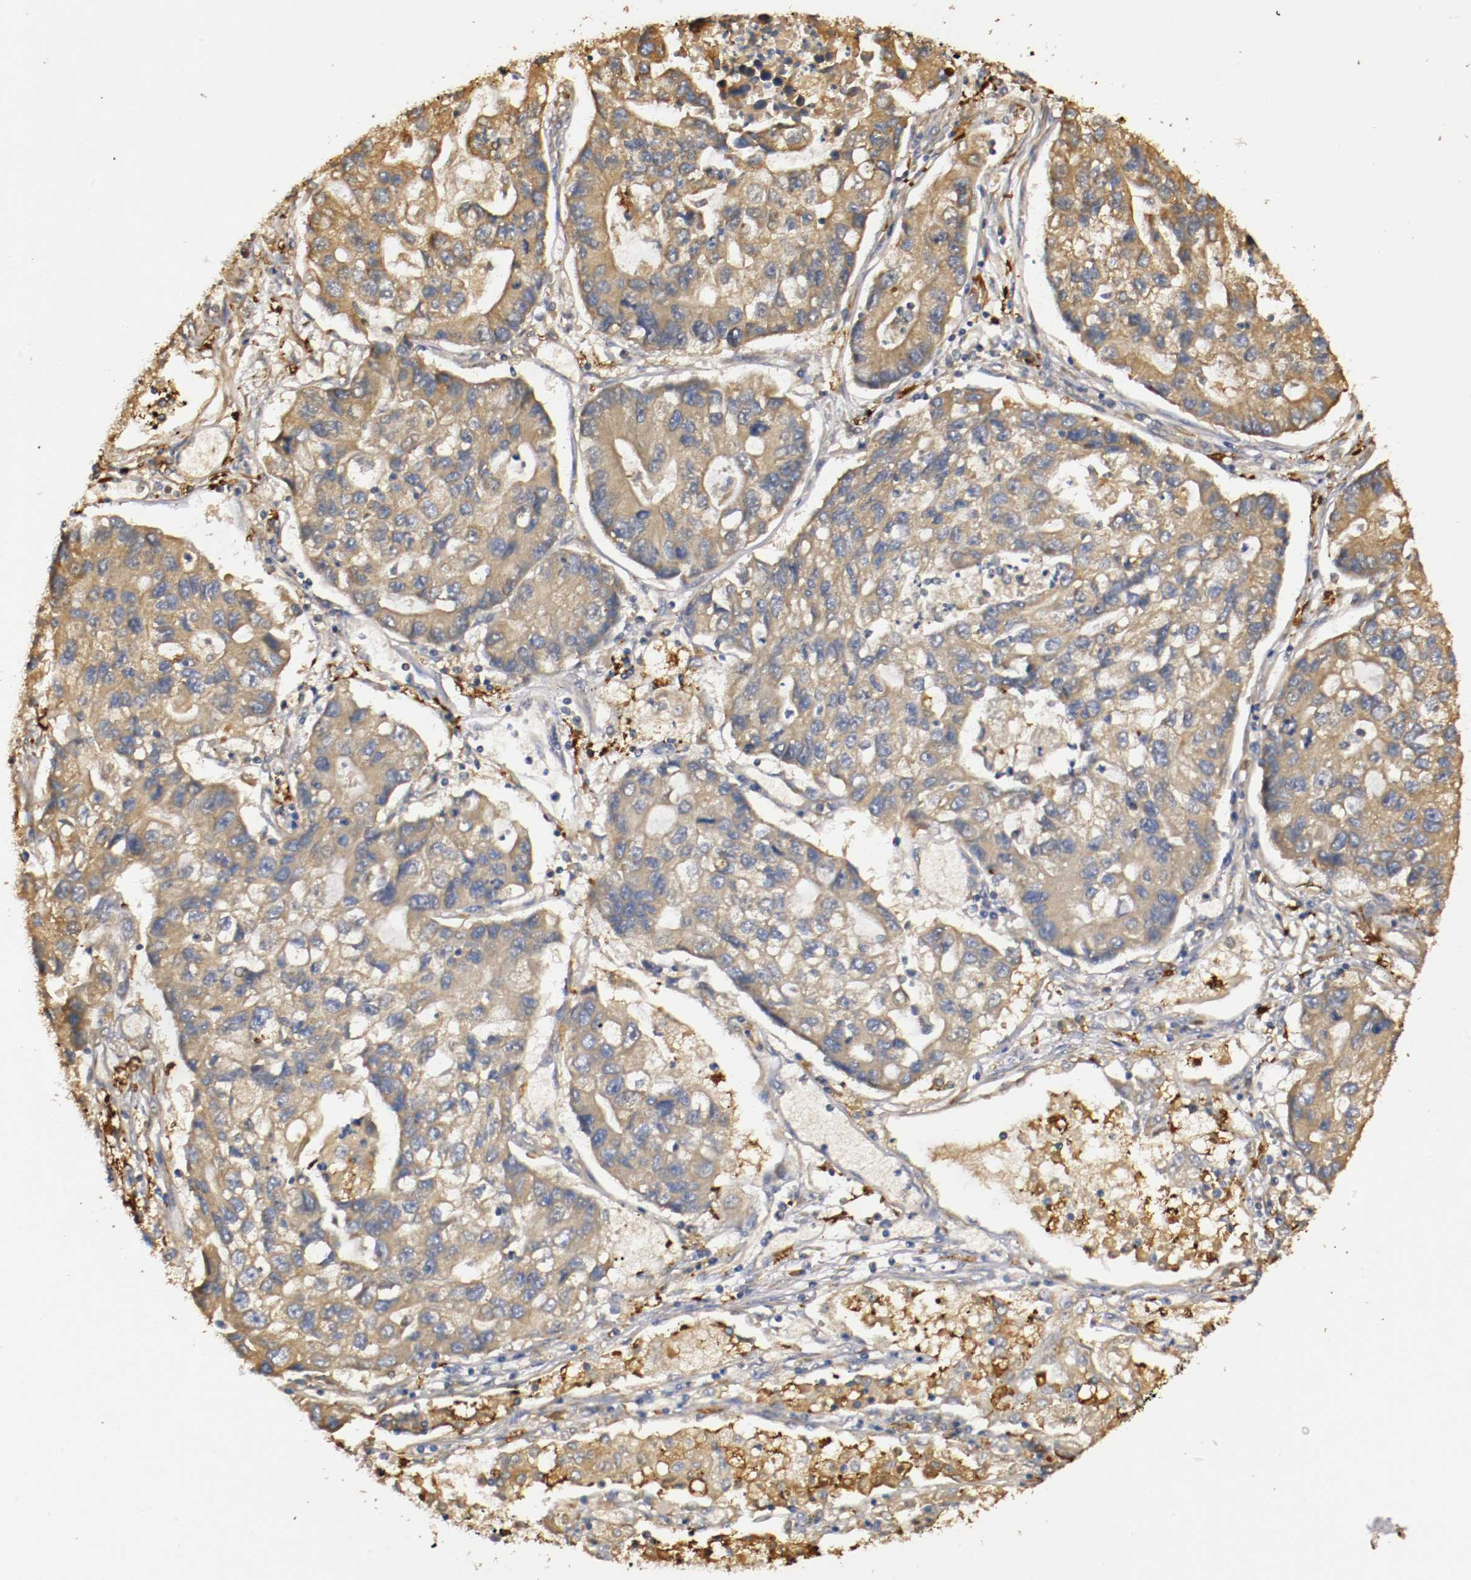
{"staining": {"intensity": "moderate", "quantity": ">75%", "location": "cytoplasmic/membranous"}, "tissue": "lung cancer", "cell_type": "Tumor cells", "image_type": "cancer", "snomed": [{"axis": "morphology", "description": "Adenocarcinoma, NOS"}, {"axis": "topography", "description": "Lung"}], "caption": "Immunohistochemical staining of human lung cancer shows moderate cytoplasmic/membranous protein positivity in about >75% of tumor cells. The protein is stained brown, and the nuclei are stained in blue (DAB IHC with brightfield microscopy, high magnification).", "gene": "VEZT", "patient": {"sex": "female", "age": 51}}